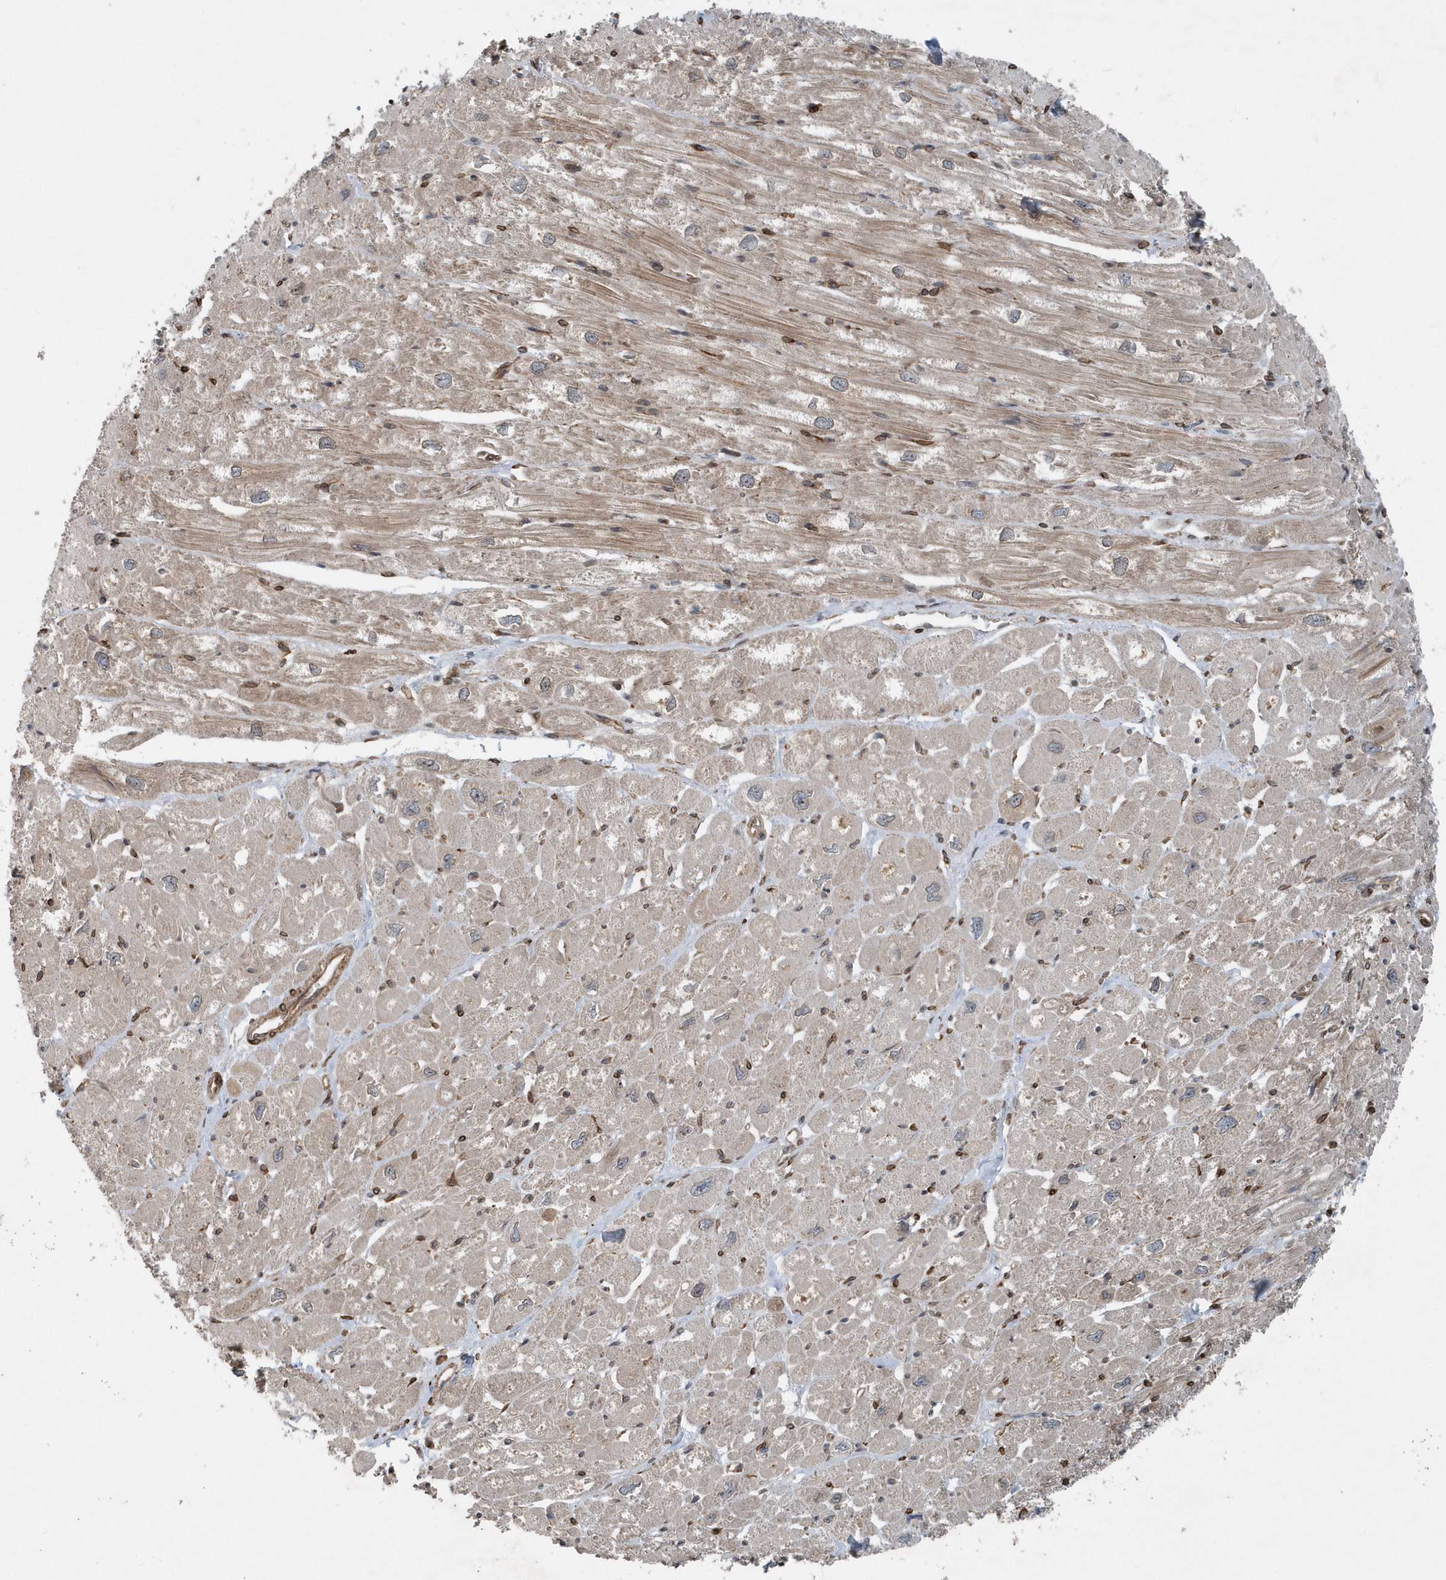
{"staining": {"intensity": "moderate", "quantity": "25%-75%", "location": "cytoplasmic/membranous"}, "tissue": "heart muscle", "cell_type": "Cardiomyocytes", "image_type": "normal", "snomed": [{"axis": "morphology", "description": "Normal tissue, NOS"}, {"axis": "topography", "description": "Heart"}], "caption": "Immunohistochemistry of normal heart muscle shows medium levels of moderate cytoplasmic/membranous expression in approximately 25%-75% of cardiomyocytes. (DAB IHC, brown staining for protein, blue staining for nuclei).", "gene": "MCC", "patient": {"sex": "male", "age": 50}}